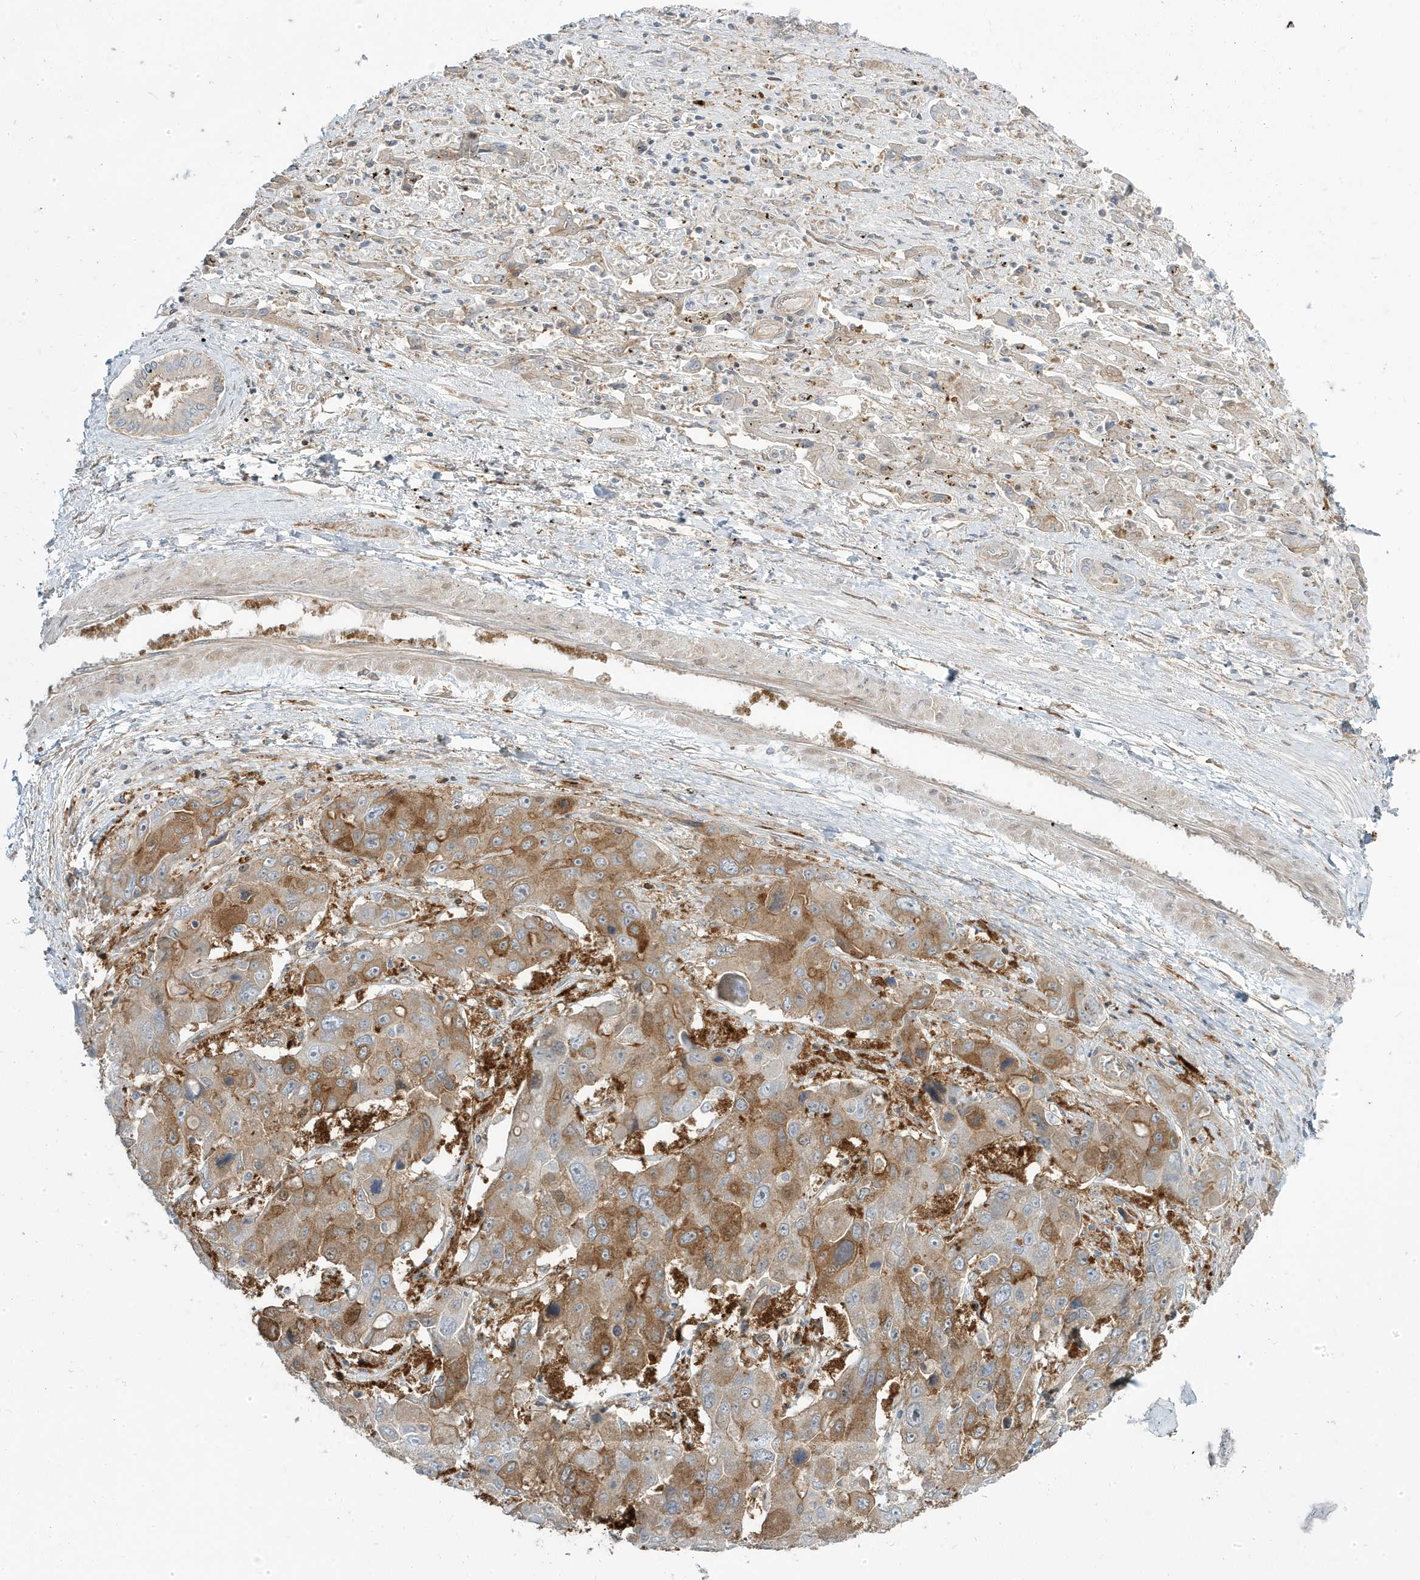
{"staining": {"intensity": "moderate", "quantity": "25%-75%", "location": "cytoplasmic/membranous"}, "tissue": "liver cancer", "cell_type": "Tumor cells", "image_type": "cancer", "snomed": [{"axis": "morphology", "description": "Cholangiocarcinoma"}, {"axis": "topography", "description": "Liver"}], "caption": "Immunohistochemistry photomicrograph of neoplastic tissue: liver cancer (cholangiocarcinoma) stained using IHC demonstrates medium levels of moderate protein expression localized specifically in the cytoplasmic/membranous of tumor cells, appearing as a cytoplasmic/membranous brown color.", "gene": "STAM", "patient": {"sex": "male", "age": 67}}